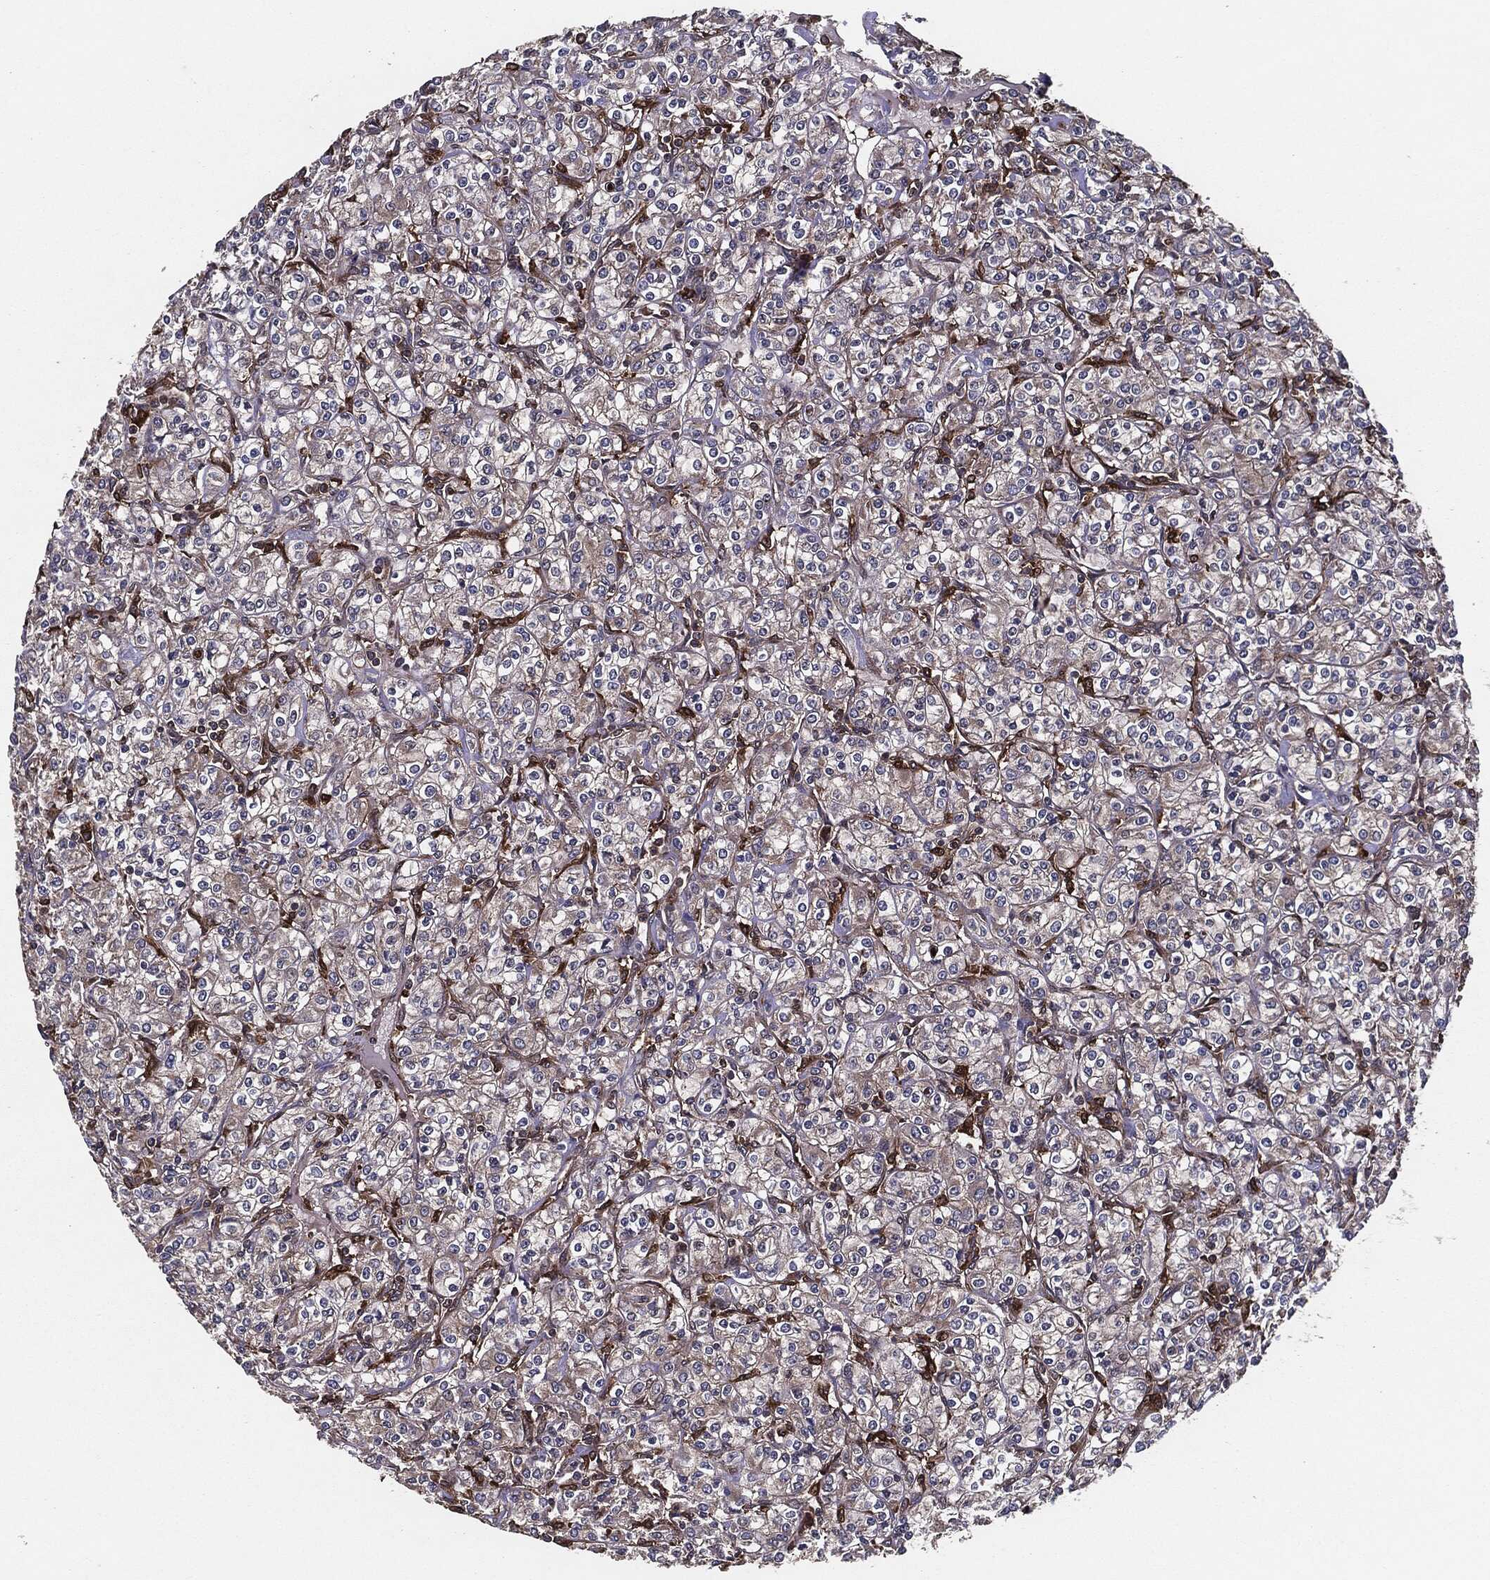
{"staining": {"intensity": "moderate", "quantity": "25%-75%", "location": "cytoplasmic/membranous"}, "tissue": "renal cancer", "cell_type": "Tumor cells", "image_type": "cancer", "snomed": [{"axis": "morphology", "description": "Adenocarcinoma, NOS"}, {"axis": "topography", "description": "Kidney"}], "caption": "Immunohistochemical staining of adenocarcinoma (renal) shows moderate cytoplasmic/membranous protein staining in approximately 25%-75% of tumor cells. The staining is performed using DAB (3,3'-diaminobenzidine) brown chromogen to label protein expression. The nuclei are counter-stained blue using hematoxylin.", "gene": "RAP1GDS1", "patient": {"sex": "male", "age": 77}}